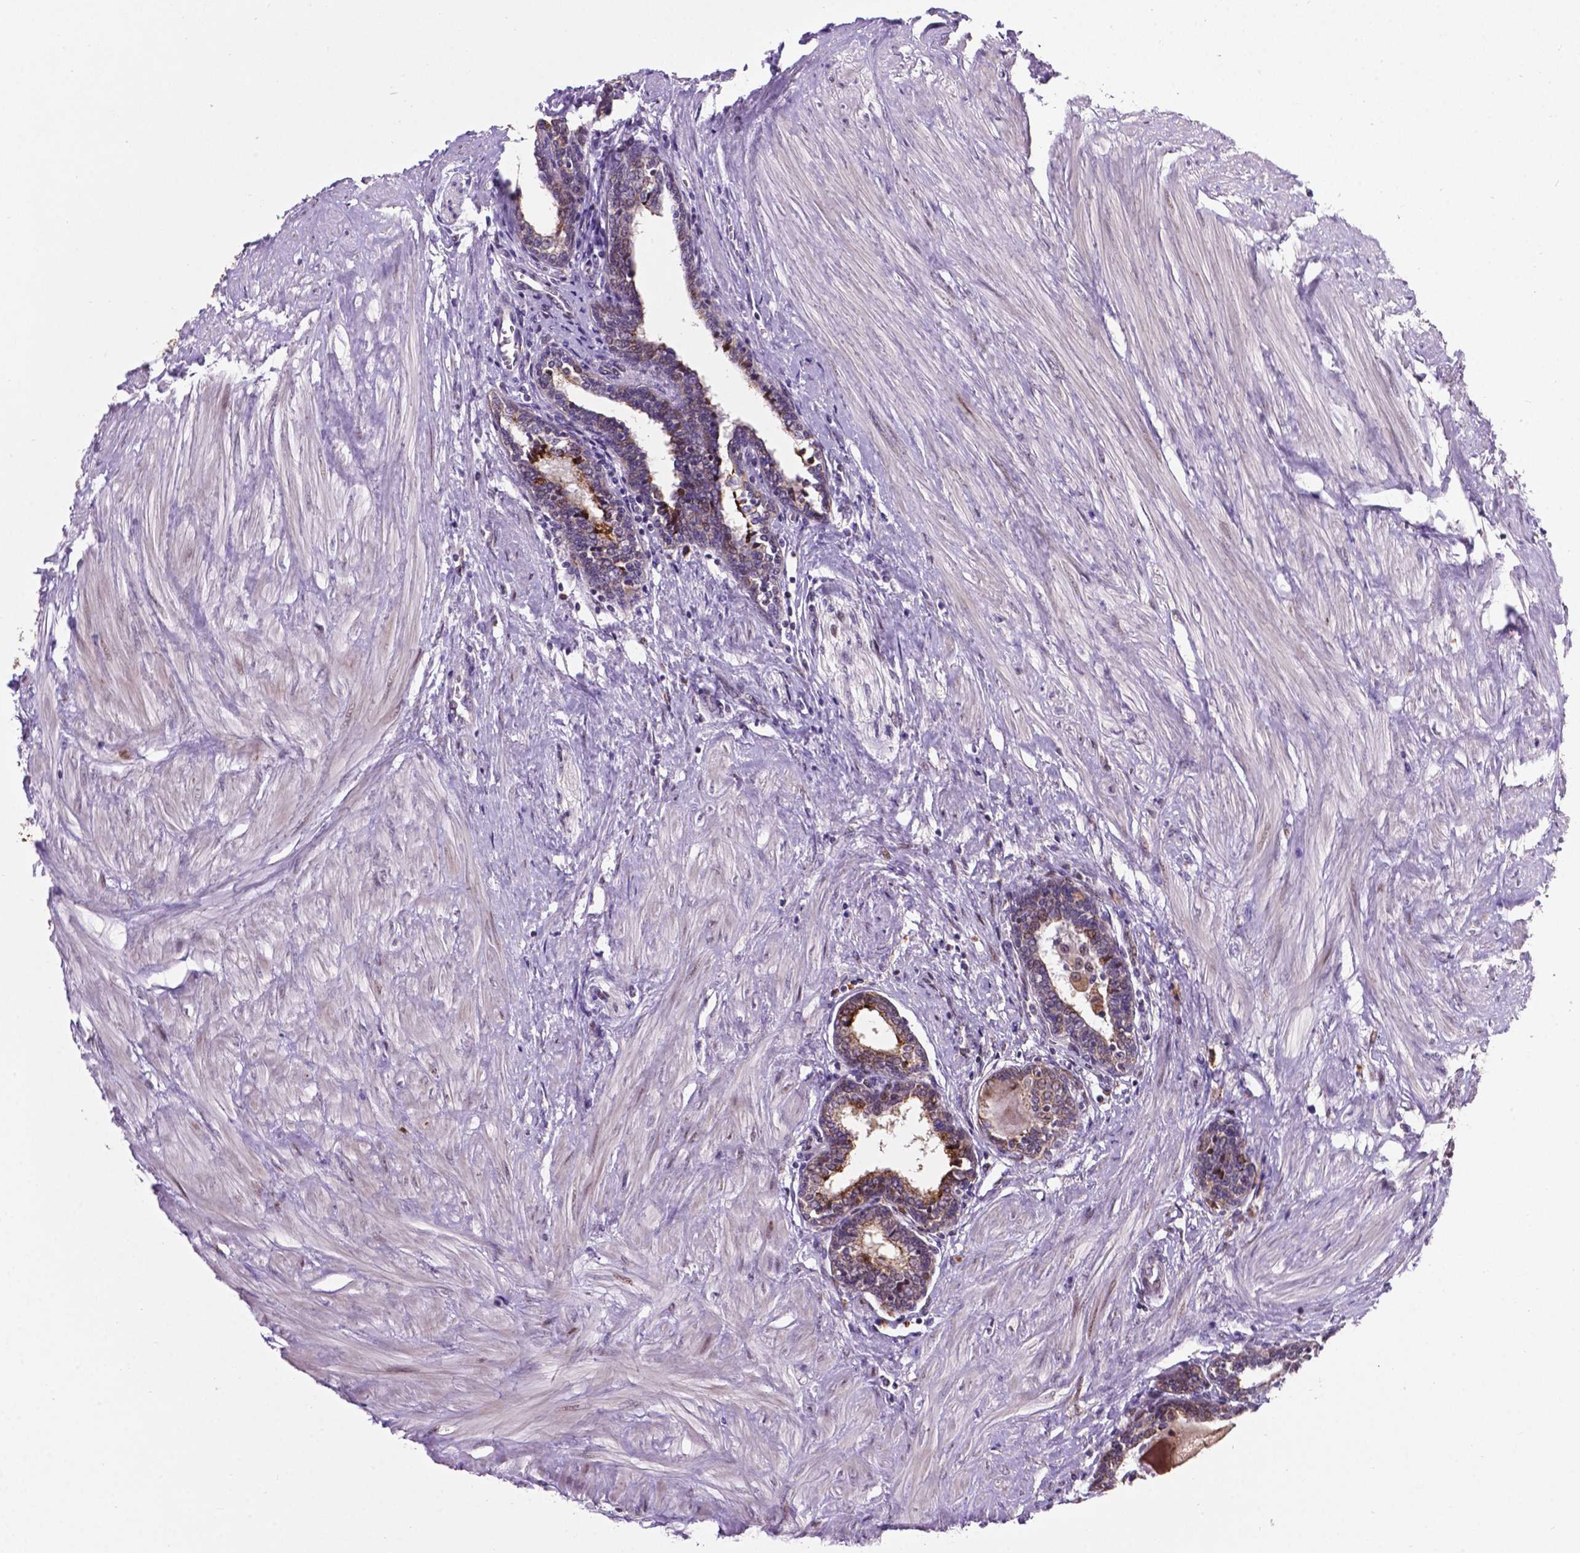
{"staining": {"intensity": "strong", "quantity": "25%-75%", "location": "cytoplasmic/membranous,nuclear"}, "tissue": "prostate", "cell_type": "Glandular cells", "image_type": "normal", "snomed": [{"axis": "morphology", "description": "Normal tissue, NOS"}, {"axis": "topography", "description": "Prostate"}], "caption": "Normal prostate shows strong cytoplasmic/membranous,nuclear staining in about 25%-75% of glandular cells The staining is performed using DAB (3,3'-diaminobenzidine) brown chromogen to label protein expression. The nuclei are counter-stained blue using hematoxylin..", "gene": "SMAD2", "patient": {"sex": "male", "age": 55}}